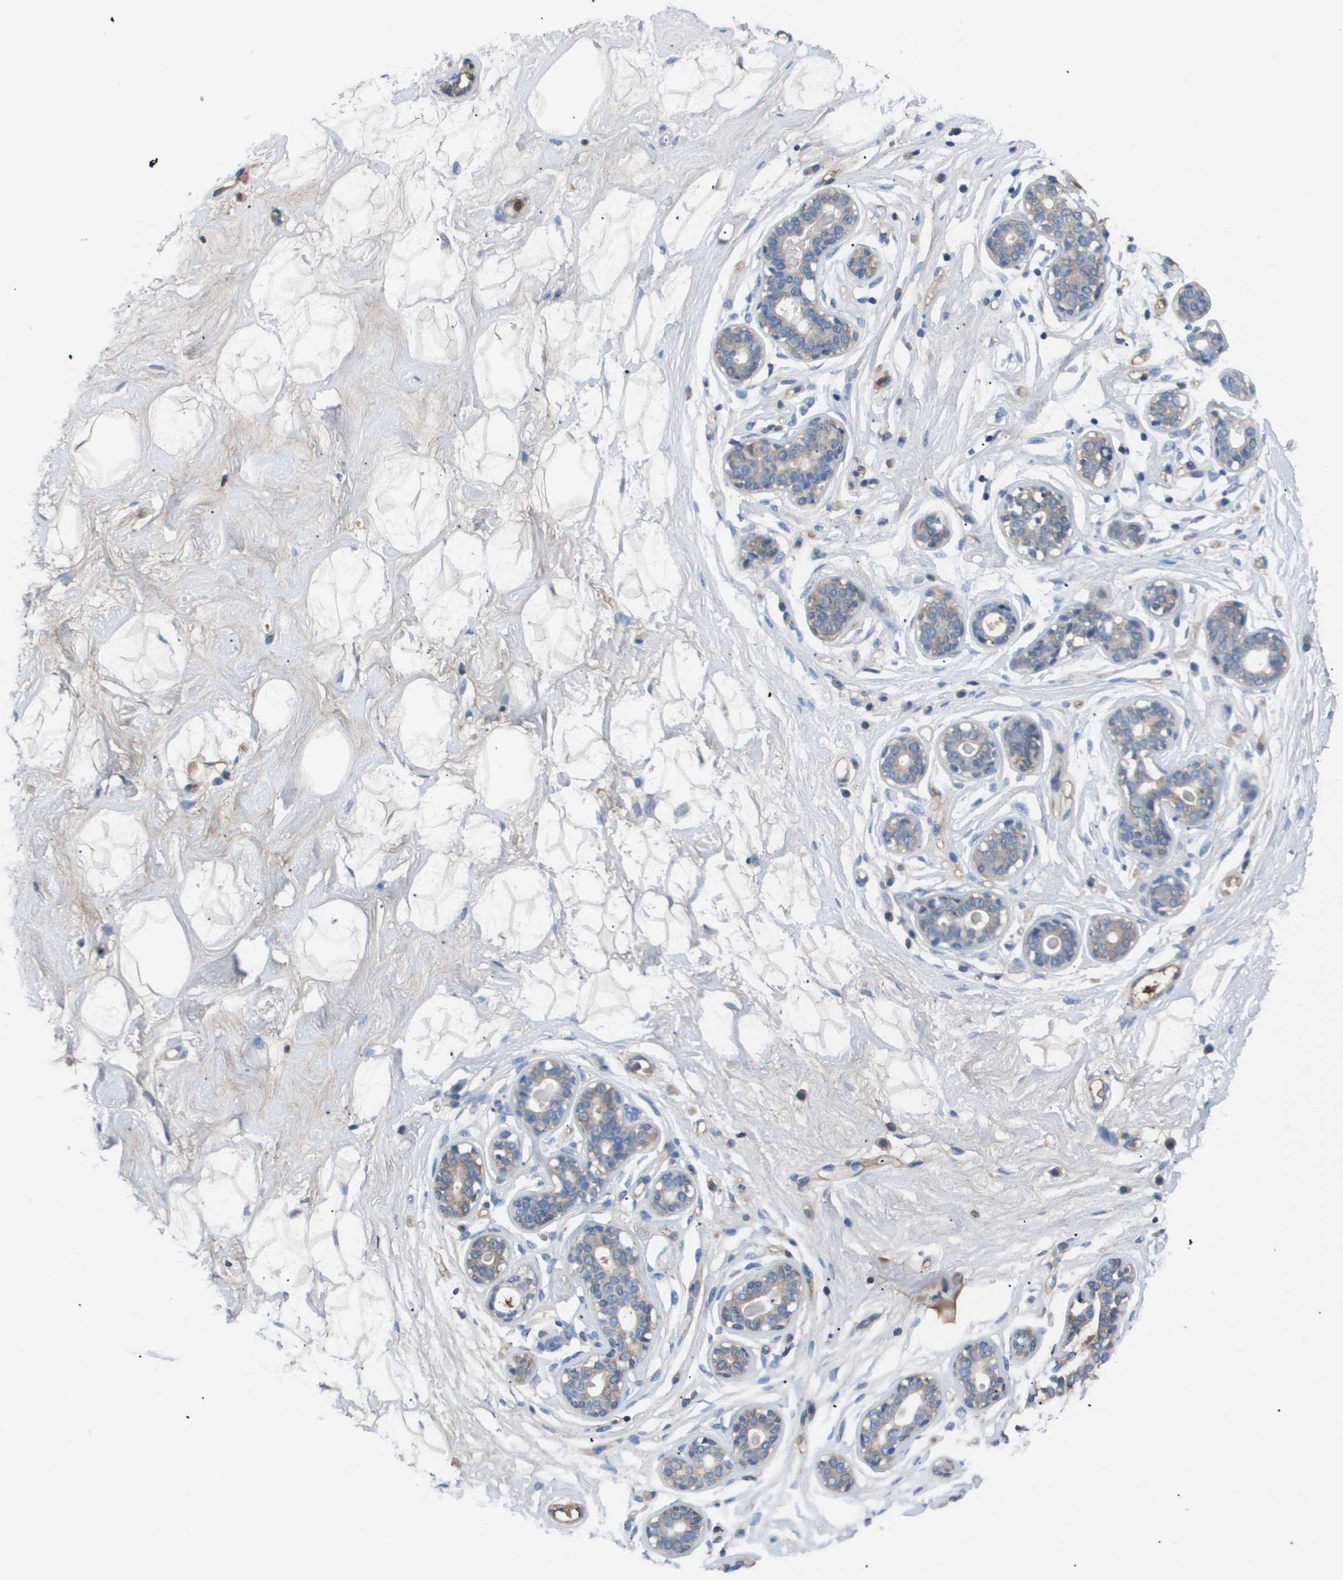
{"staining": {"intensity": "negative", "quantity": "none", "location": "none"}, "tissue": "breast", "cell_type": "Adipocytes", "image_type": "normal", "snomed": [{"axis": "morphology", "description": "Normal tissue, NOS"}, {"axis": "topography", "description": "Breast"}], "caption": "Protein analysis of unremarkable breast shows no significant staining in adipocytes.", "gene": "SERPINA6", "patient": {"sex": "female", "age": 23}}